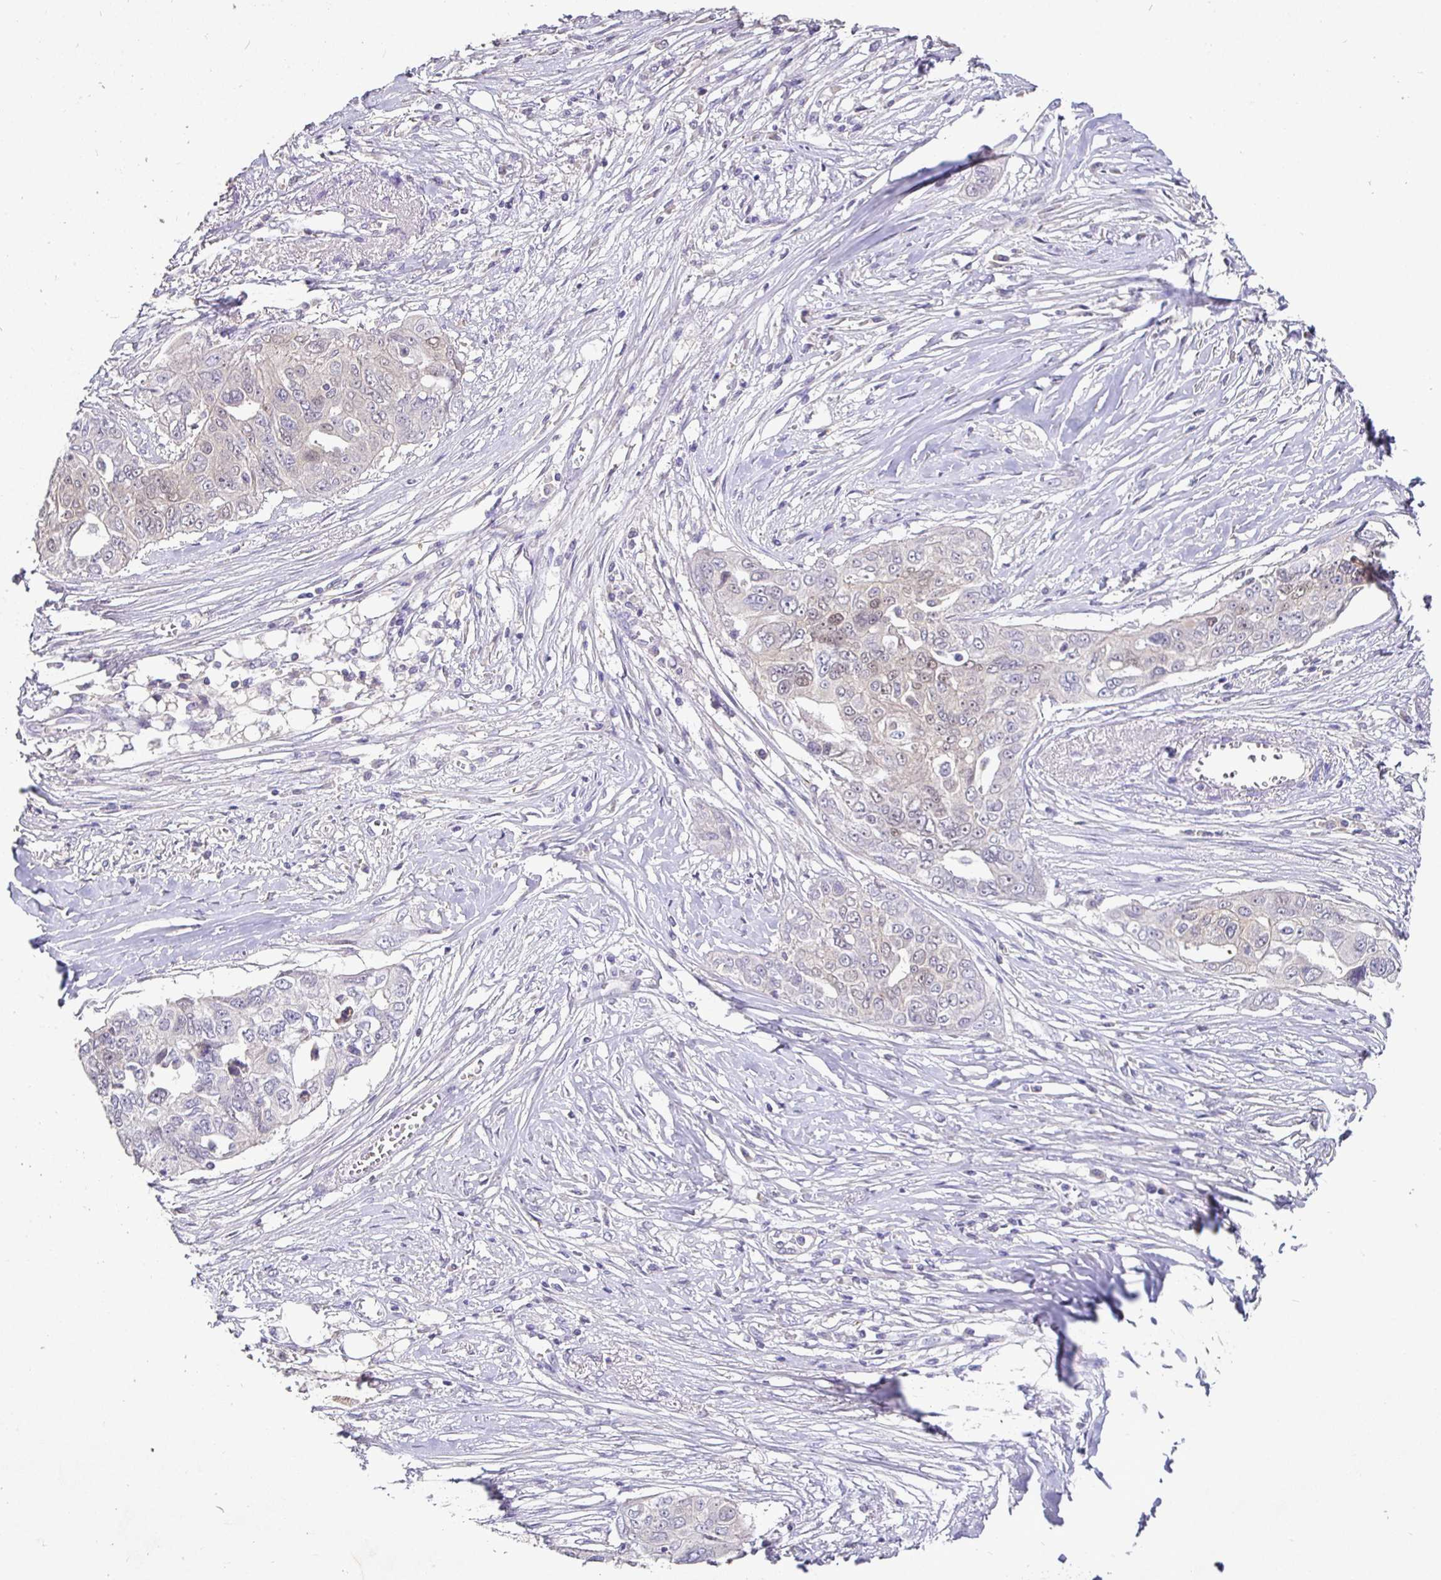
{"staining": {"intensity": "negative", "quantity": "none", "location": "none"}, "tissue": "ovarian cancer", "cell_type": "Tumor cells", "image_type": "cancer", "snomed": [{"axis": "morphology", "description": "Carcinoma, endometroid"}, {"axis": "topography", "description": "Ovary"}], "caption": "This is a image of immunohistochemistry staining of endometroid carcinoma (ovarian), which shows no positivity in tumor cells. (Stains: DAB immunohistochemistry (IHC) with hematoxylin counter stain, Microscopy: brightfield microscopy at high magnification).", "gene": "SHISA4", "patient": {"sex": "female", "age": 70}}